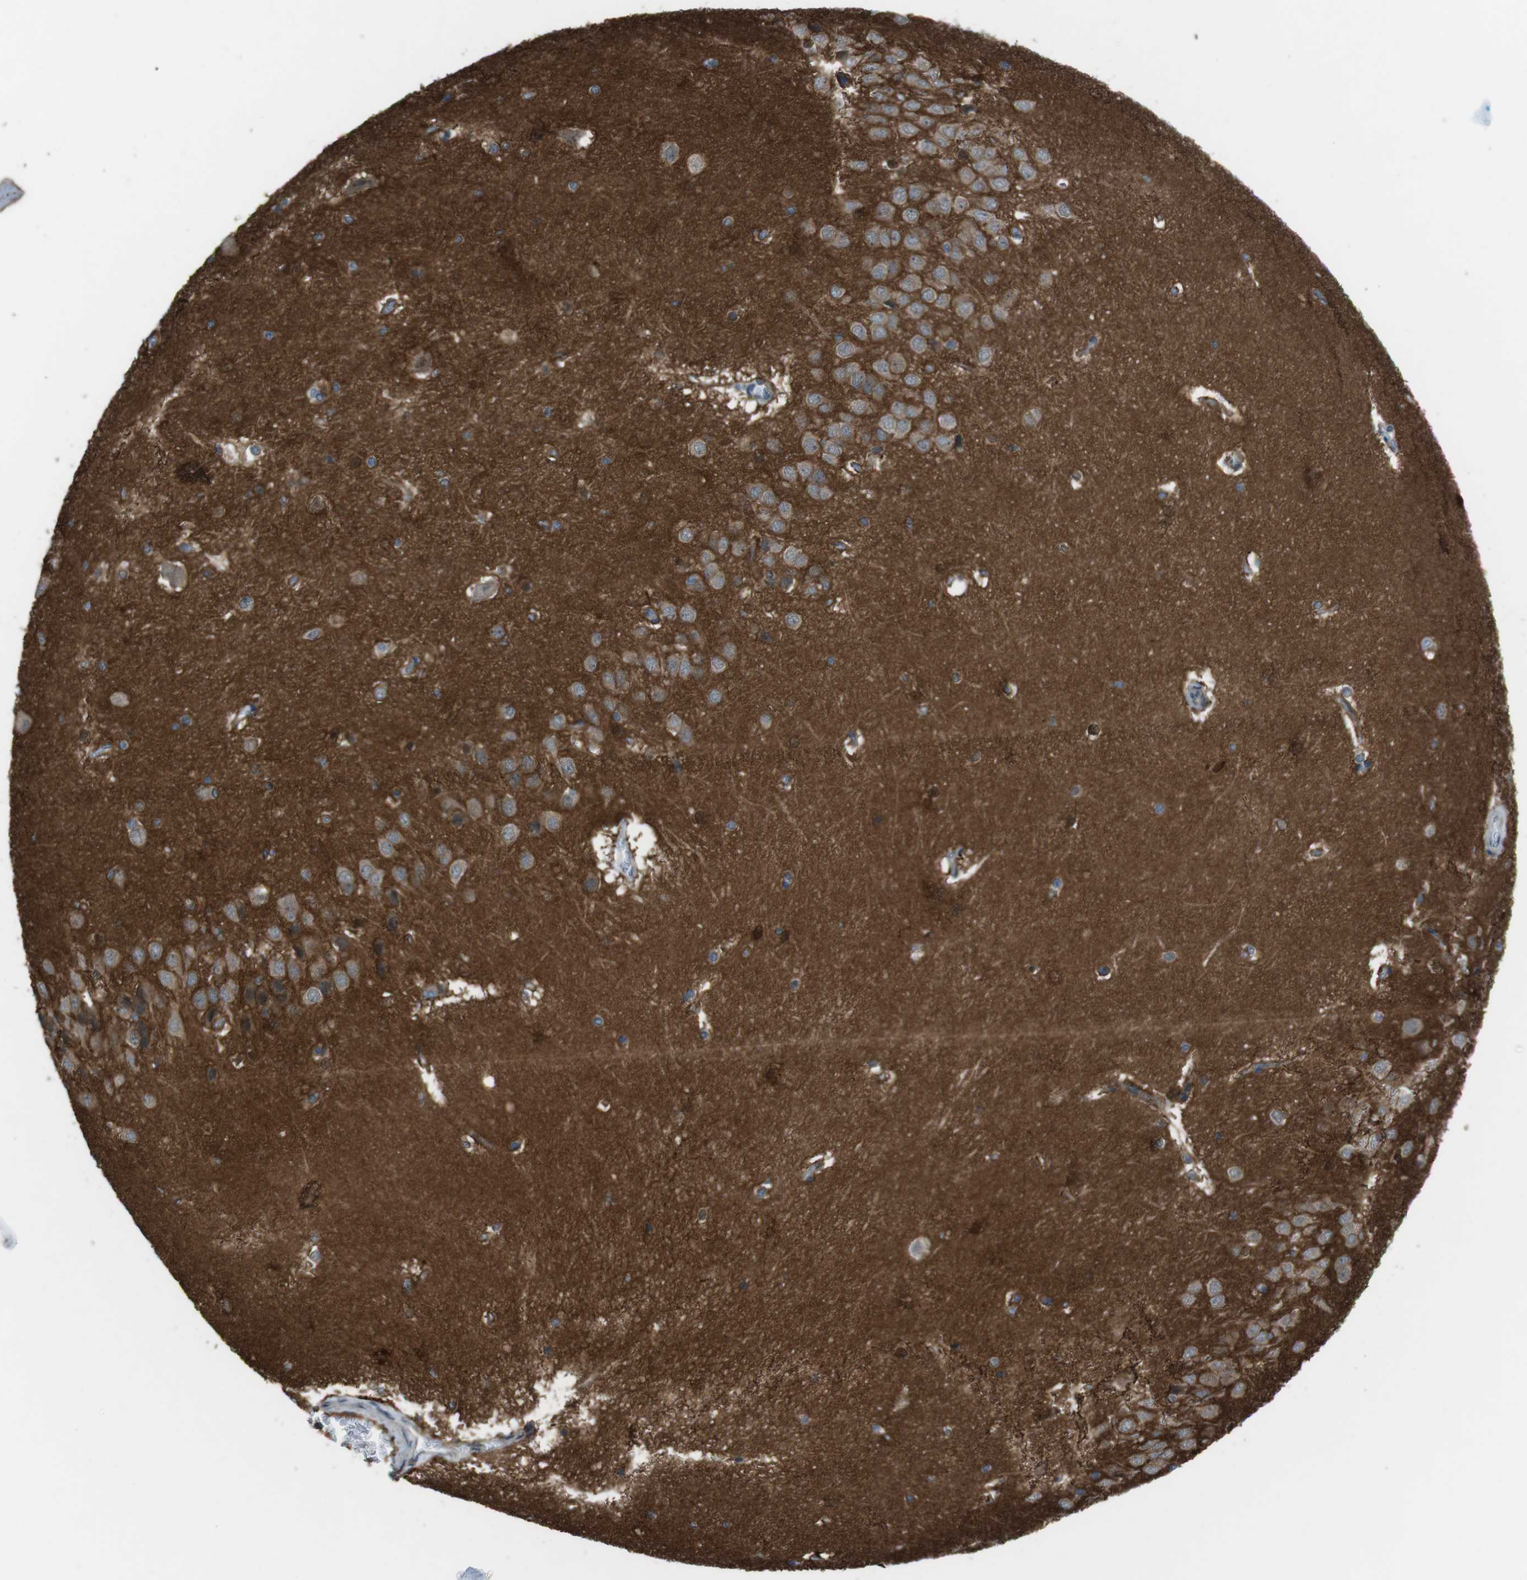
{"staining": {"intensity": "moderate", "quantity": "<25%", "location": "cytoplasmic/membranous"}, "tissue": "hippocampus", "cell_type": "Glial cells", "image_type": "normal", "snomed": [{"axis": "morphology", "description": "Normal tissue, NOS"}, {"axis": "topography", "description": "Hippocampus"}], "caption": "The image reveals a brown stain indicating the presence of a protein in the cytoplasmic/membranous of glial cells in hippocampus.", "gene": "ANK2", "patient": {"sex": "female", "age": 19}}